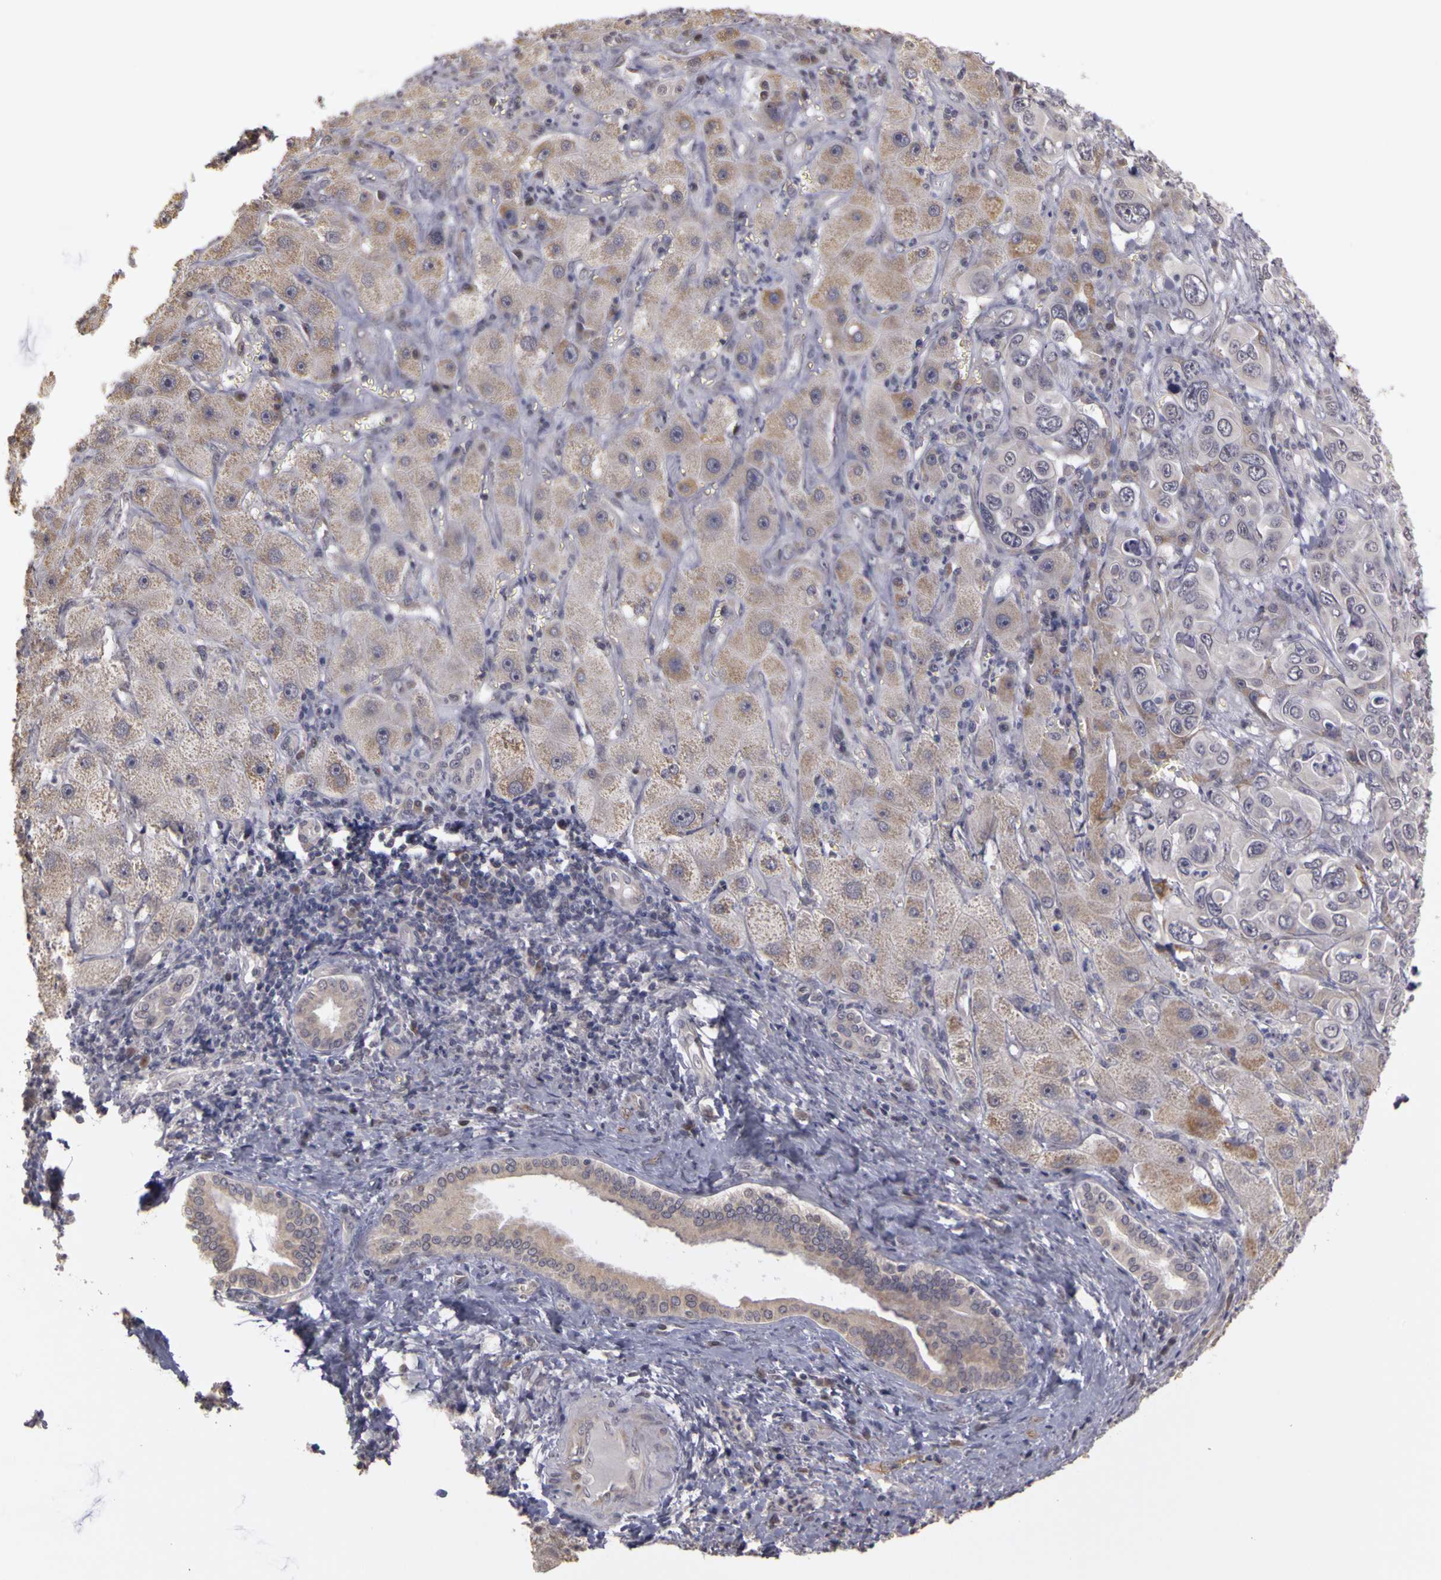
{"staining": {"intensity": "weak", "quantity": "25%-75%", "location": "cytoplasmic/membranous"}, "tissue": "liver cancer", "cell_type": "Tumor cells", "image_type": "cancer", "snomed": [{"axis": "morphology", "description": "Cholangiocarcinoma"}, {"axis": "topography", "description": "Liver"}], "caption": "A high-resolution micrograph shows immunohistochemistry (IHC) staining of liver cholangiocarcinoma, which exhibits weak cytoplasmic/membranous expression in about 25%-75% of tumor cells.", "gene": "FRMD7", "patient": {"sex": "female", "age": 79}}